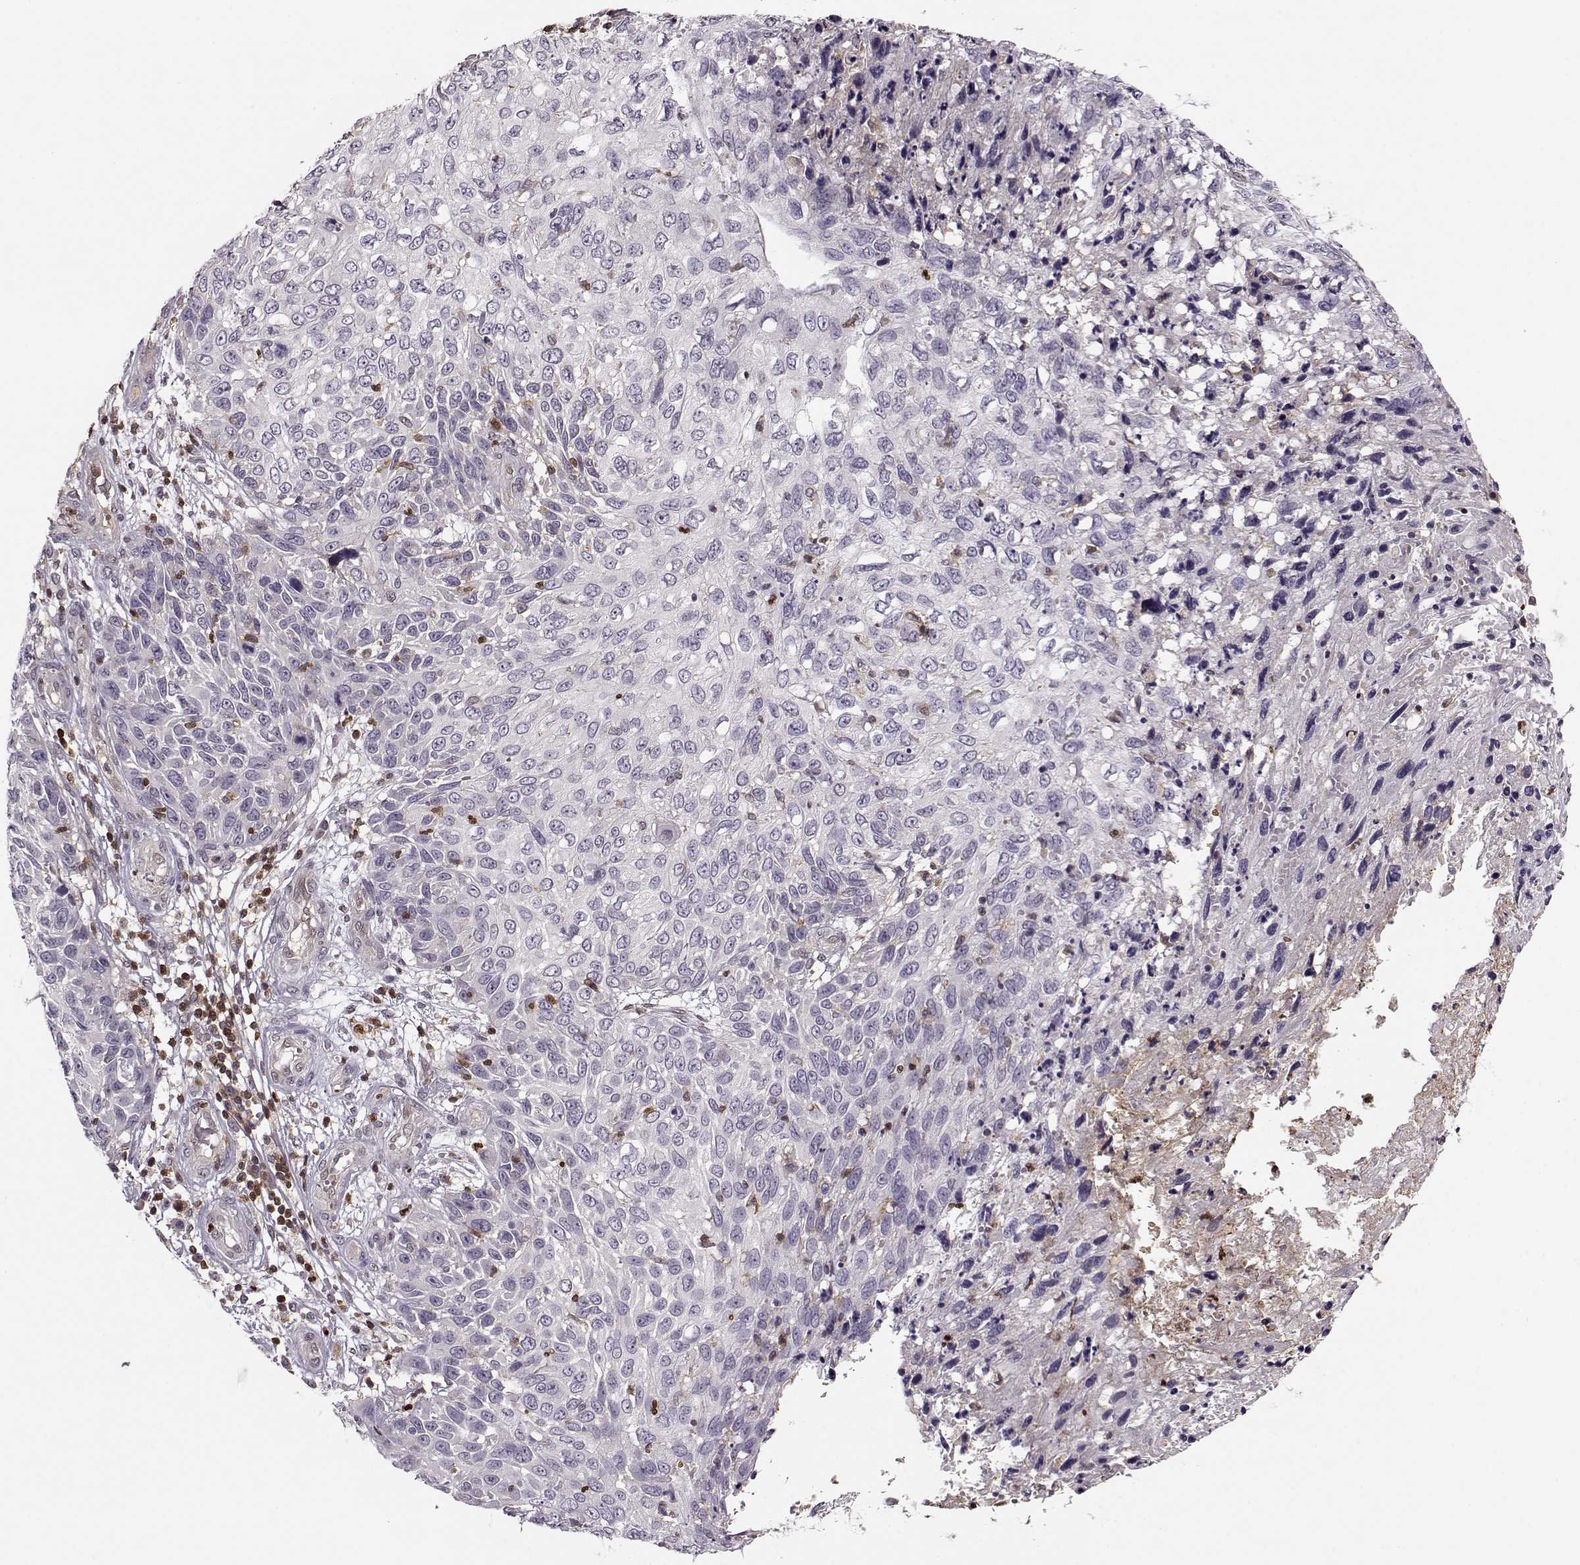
{"staining": {"intensity": "negative", "quantity": "none", "location": "none"}, "tissue": "skin cancer", "cell_type": "Tumor cells", "image_type": "cancer", "snomed": [{"axis": "morphology", "description": "Squamous cell carcinoma, NOS"}, {"axis": "topography", "description": "Skin"}], "caption": "Skin cancer (squamous cell carcinoma) was stained to show a protein in brown. There is no significant expression in tumor cells. (DAB (3,3'-diaminobenzidine) immunohistochemistry visualized using brightfield microscopy, high magnification).", "gene": "MFSD1", "patient": {"sex": "male", "age": 92}}